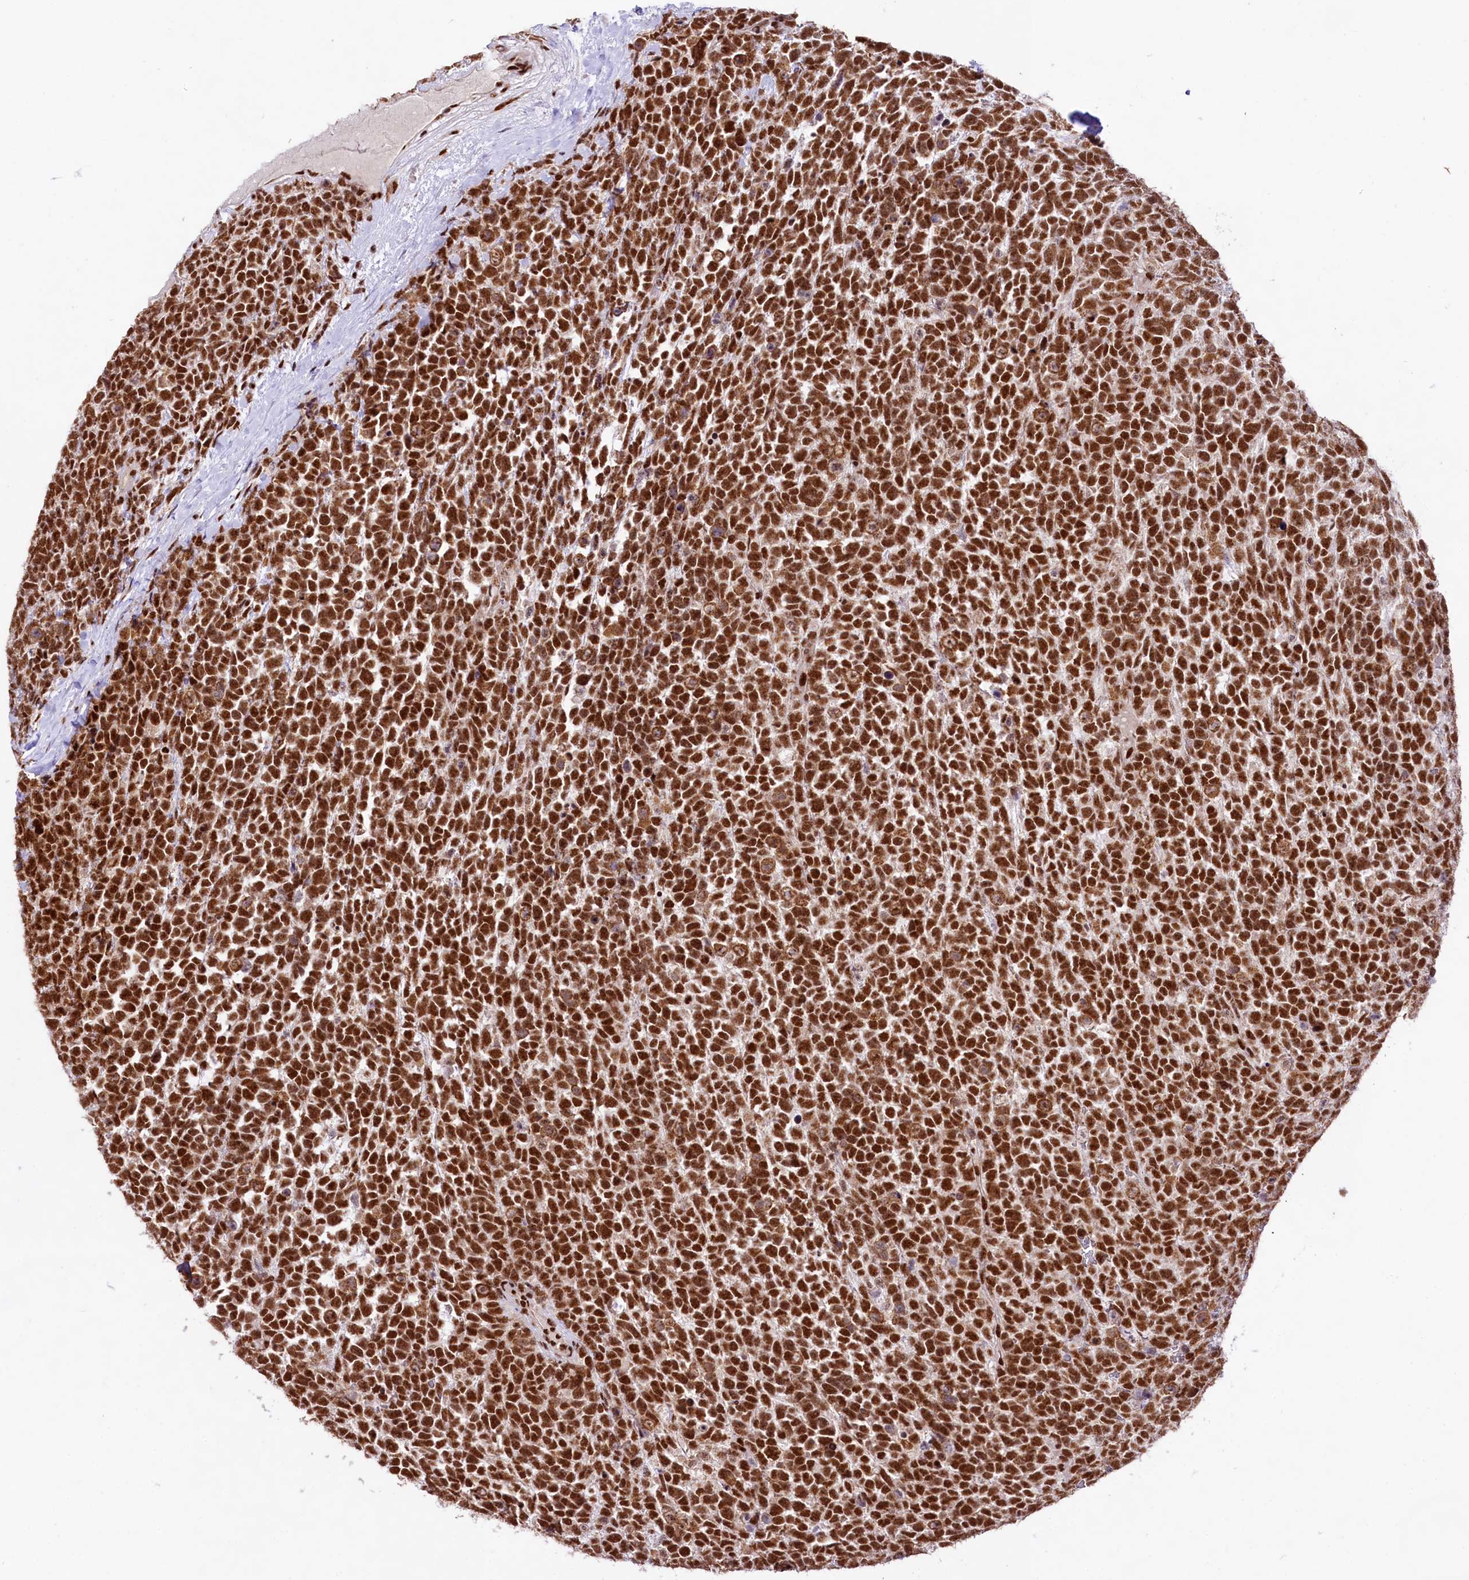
{"staining": {"intensity": "strong", "quantity": ">75%", "location": "nuclear"}, "tissue": "urothelial cancer", "cell_type": "Tumor cells", "image_type": "cancer", "snomed": [{"axis": "morphology", "description": "Urothelial carcinoma, High grade"}, {"axis": "topography", "description": "Urinary bladder"}], "caption": "Tumor cells display high levels of strong nuclear expression in approximately >75% of cells in human urothelial cancer. (brown staining indicates protein expression, while blue staining denotes nuclei).", "gene": "HIRA", "patient": {"sex": "female", "age": 82}}